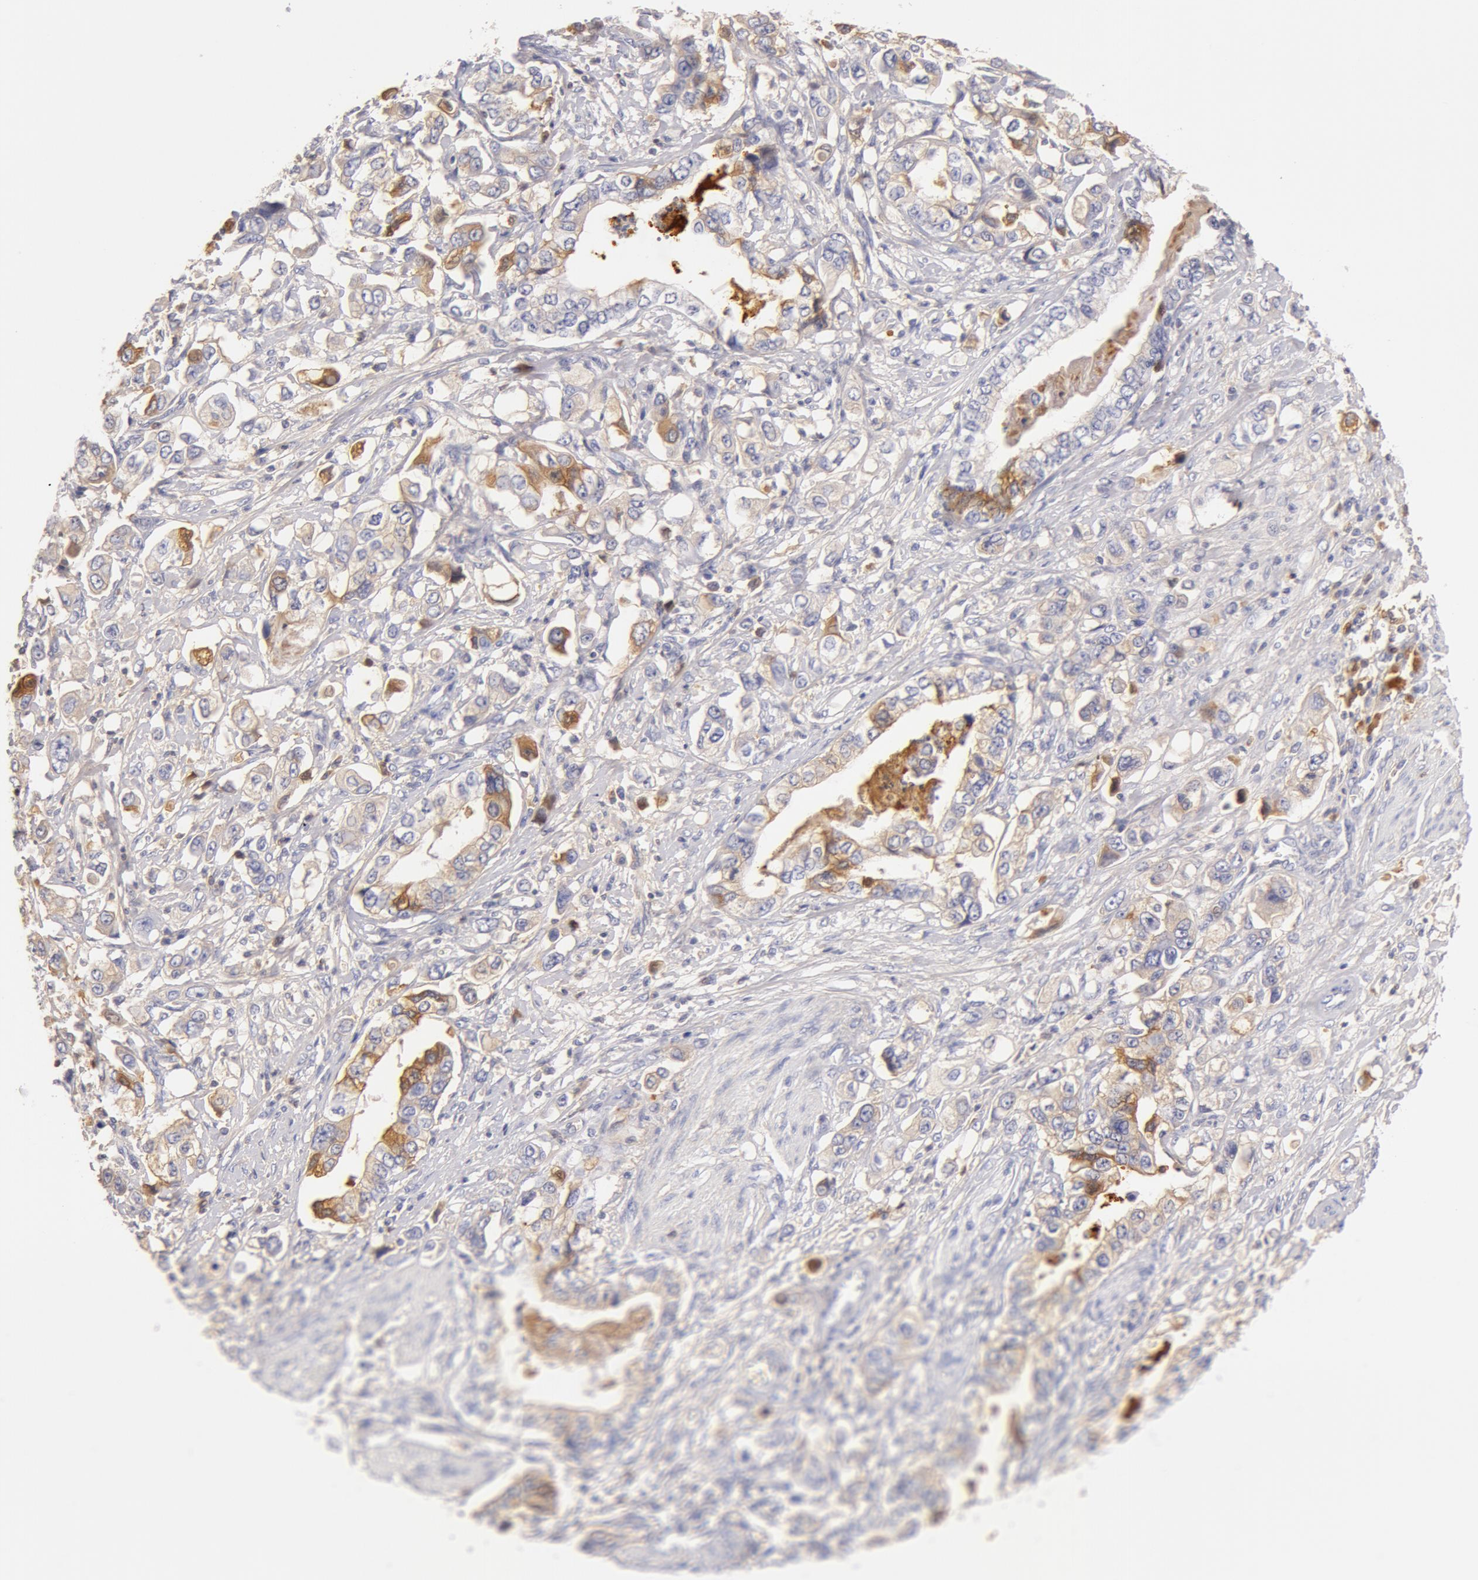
{"staining": {"intensity": "moderate", "quantity": "<25%", "location": "cytoplasmic/membranous"}, "tissue": "stomach cancer", "cell_type": "Tumor cells", "image_type": "cancer", "snomed": [{"axis": "morphology", "description": "Adenocarcinoma, NOS"}, {"axis": "topography", "description": "Pancreas"}, {"axis": "topography", "description": "Stomach, upper"}], "caption": "There is low levels of moderate cytoplasmic/membranous positivity in tumor cells of adenocarcinoma (stomach), as demonstrated by immunohistochemical staining (brown color).", "gene": "GC", "patient": {"sex": "male", "age": 77}}